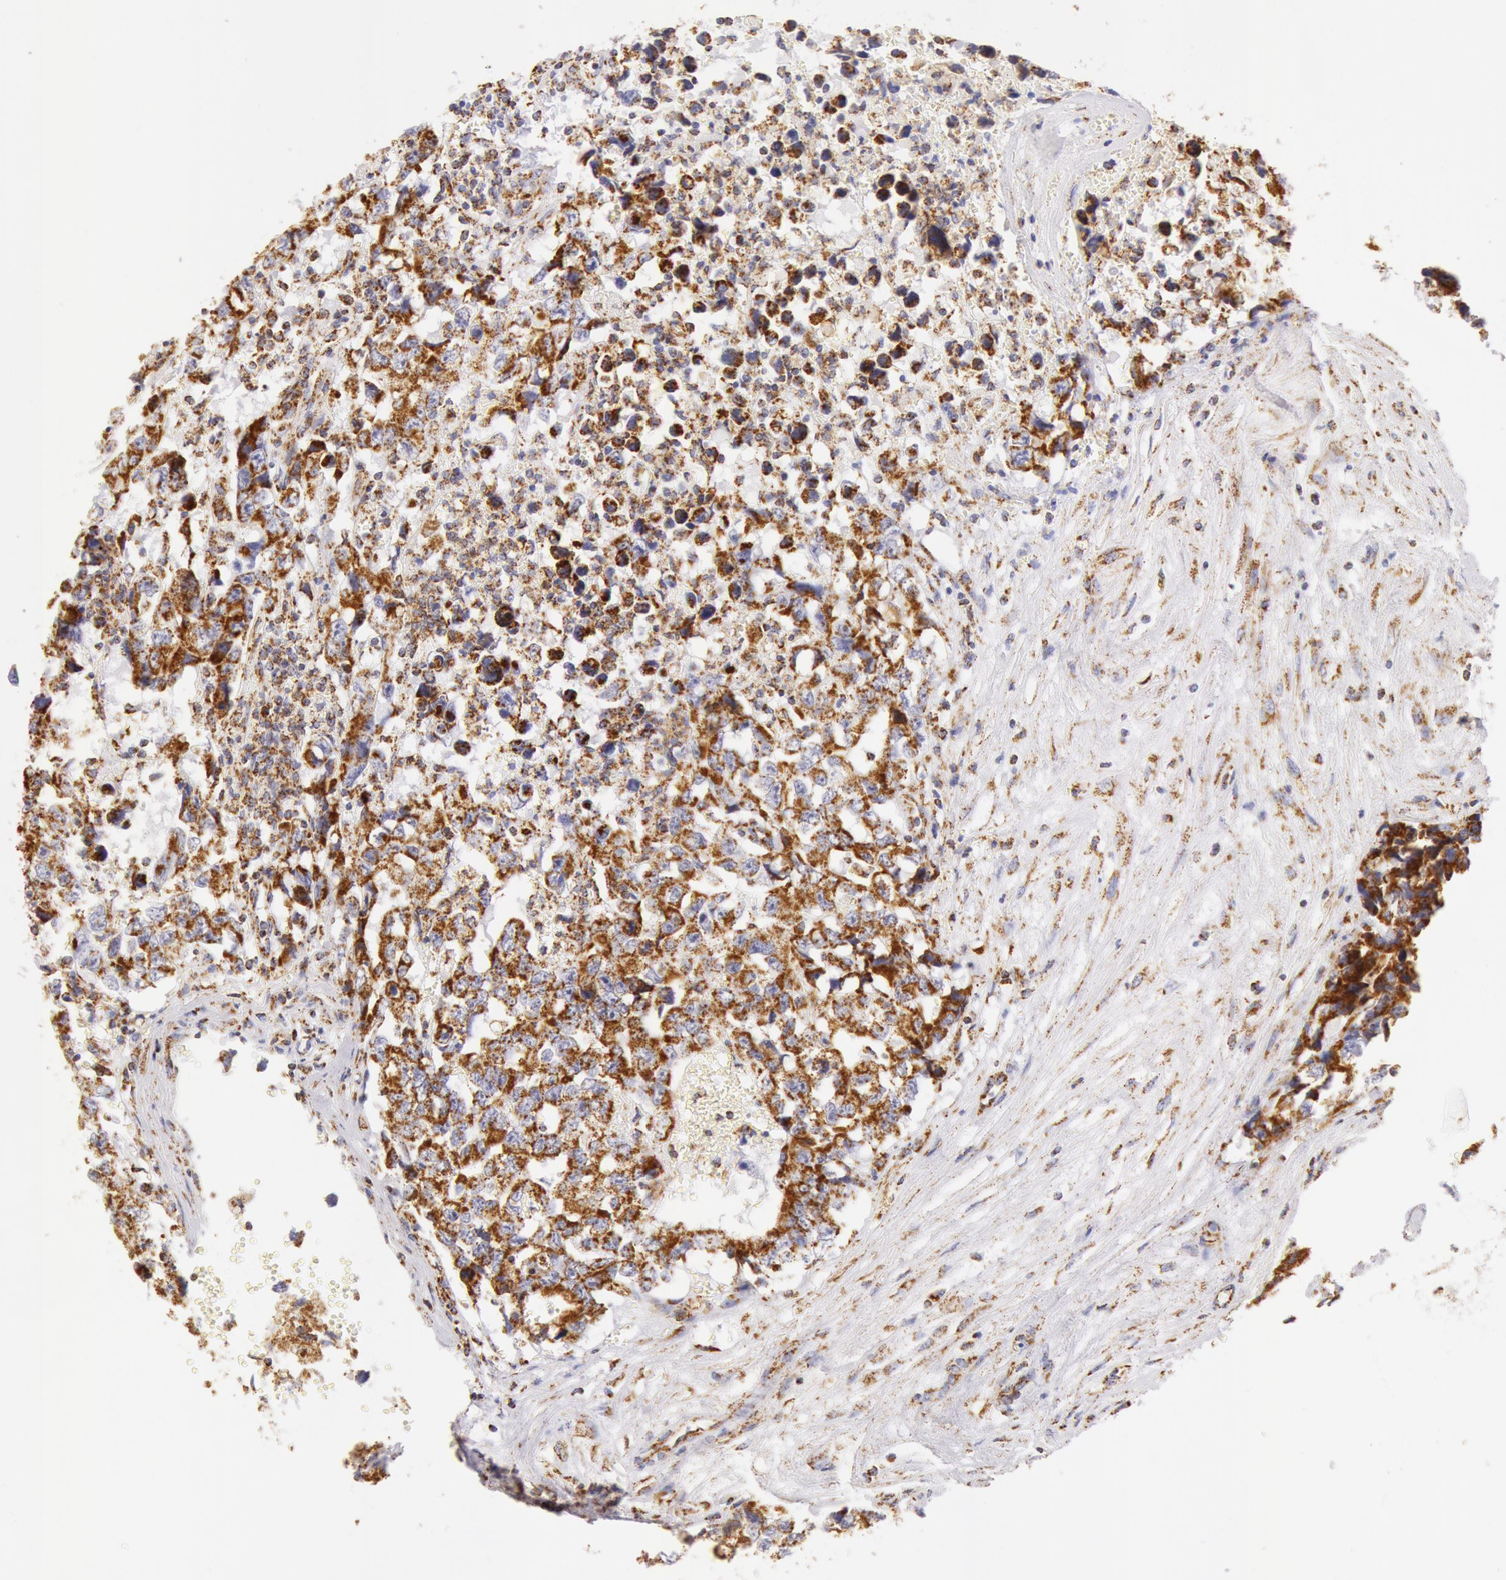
{"staining": {"intensity": "moderate", "quantity": ">75%", "location": "cytoplasmic/membranous"}, "tissue": "testis cancer", "cell_type": "Tumor cells", "image_type": "cancer", "snomed": [{"axis": "morphology", "description": "Carcinoma, Embryonal, NOS"}, {"axis": "topography", "description": "Testis"}], "caption": "Testis cancer (embryonal carcinoma) stained with a protein marker exhibits moderate staining in tumor cells.", "gene": "ATP5F1B", "patient": {"sex": "male", "age": 31}}